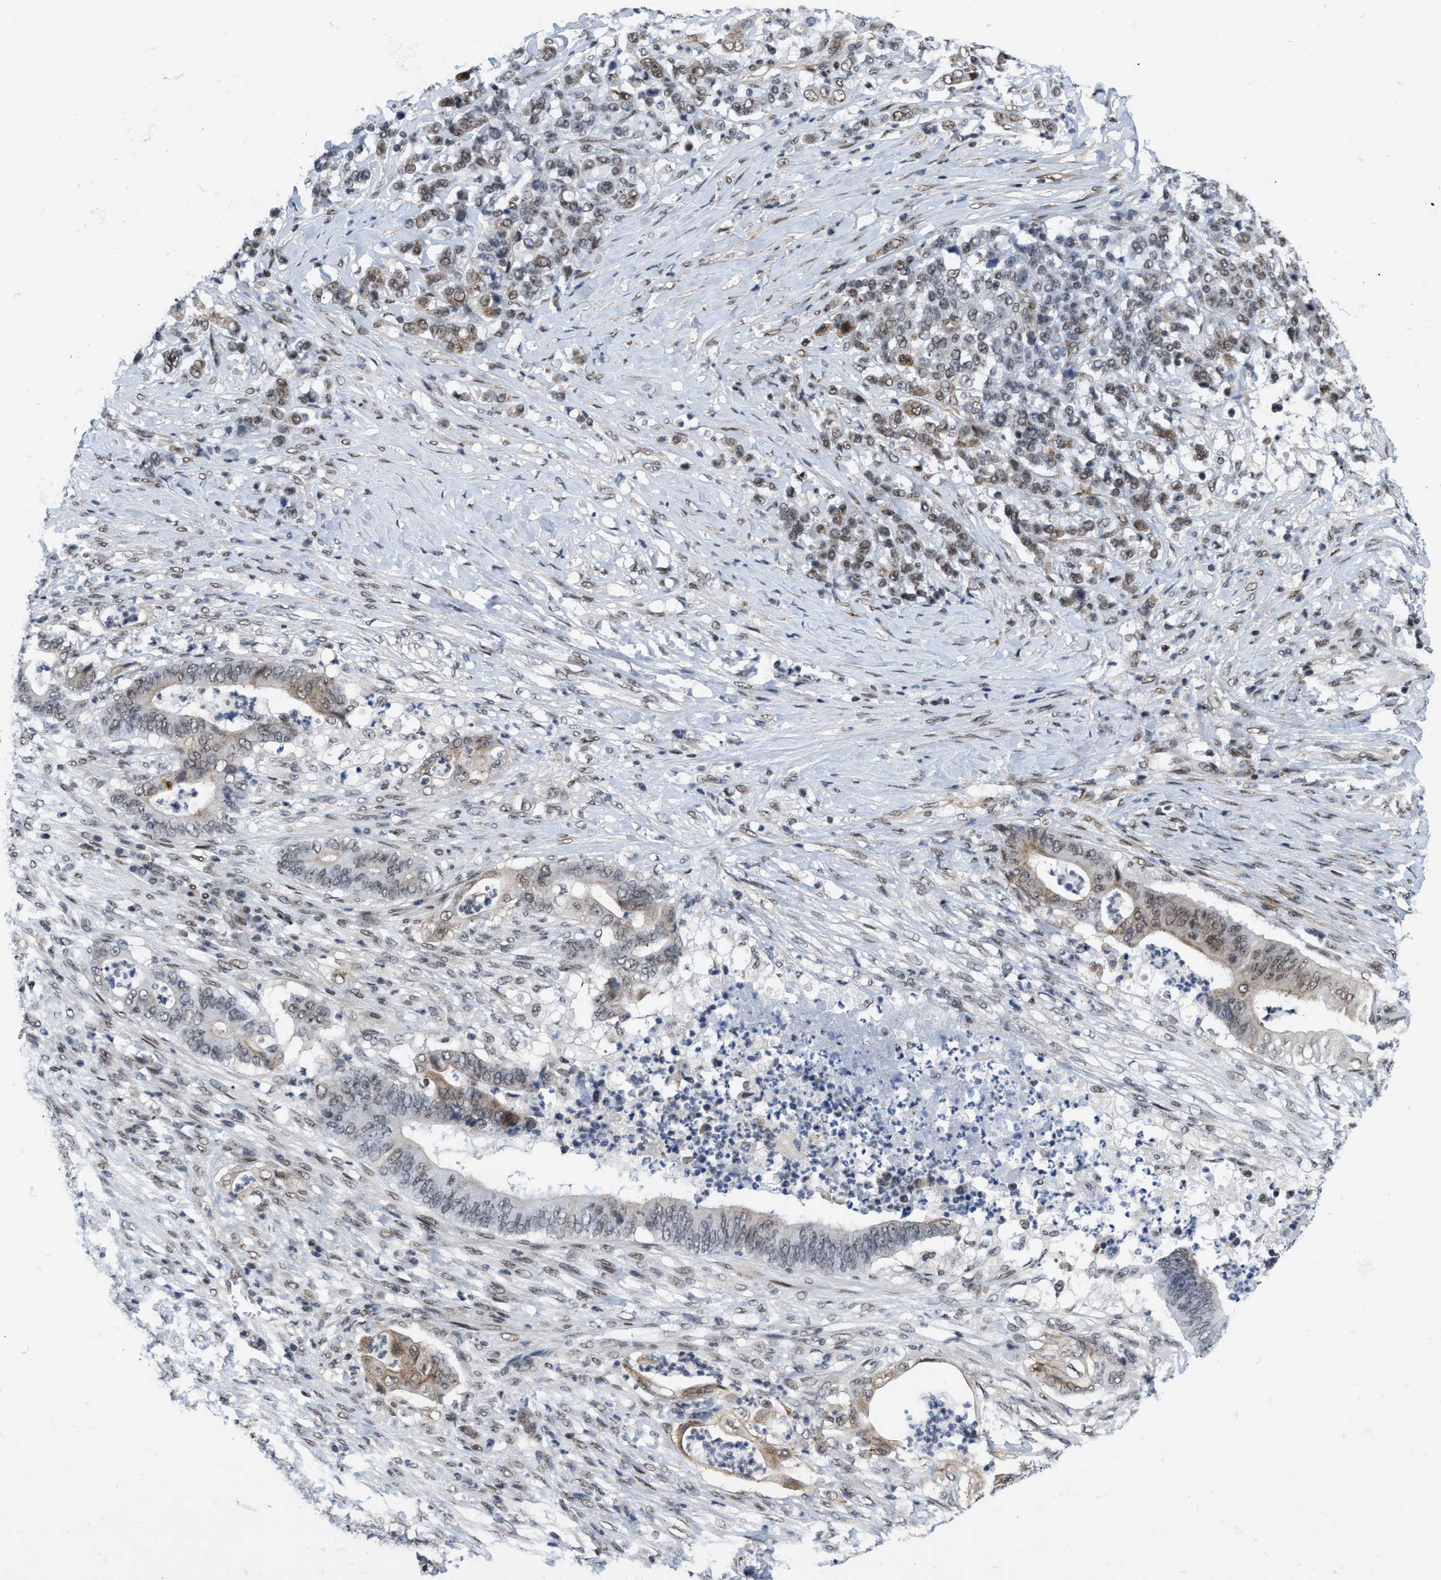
{"staining": {"intensity": "weak", "quantity": "25%-75%", "location": "nuclear"}, "tissue": "stomach cancer", "cell_type": "Tumor cells", "image_type": "cancer", "snomed": [{"axis": "morphology", "description": "Adenocarcinoma, NOS"}, {"axis": "topography", "description": "Stomach"}], "caption": "This is an image of IHC staining of stomach cancer, which shows weak staining in the nuclear of tumor cells.", "gene": "MIER1", "patient": {"sex": "female", "age": 73}}